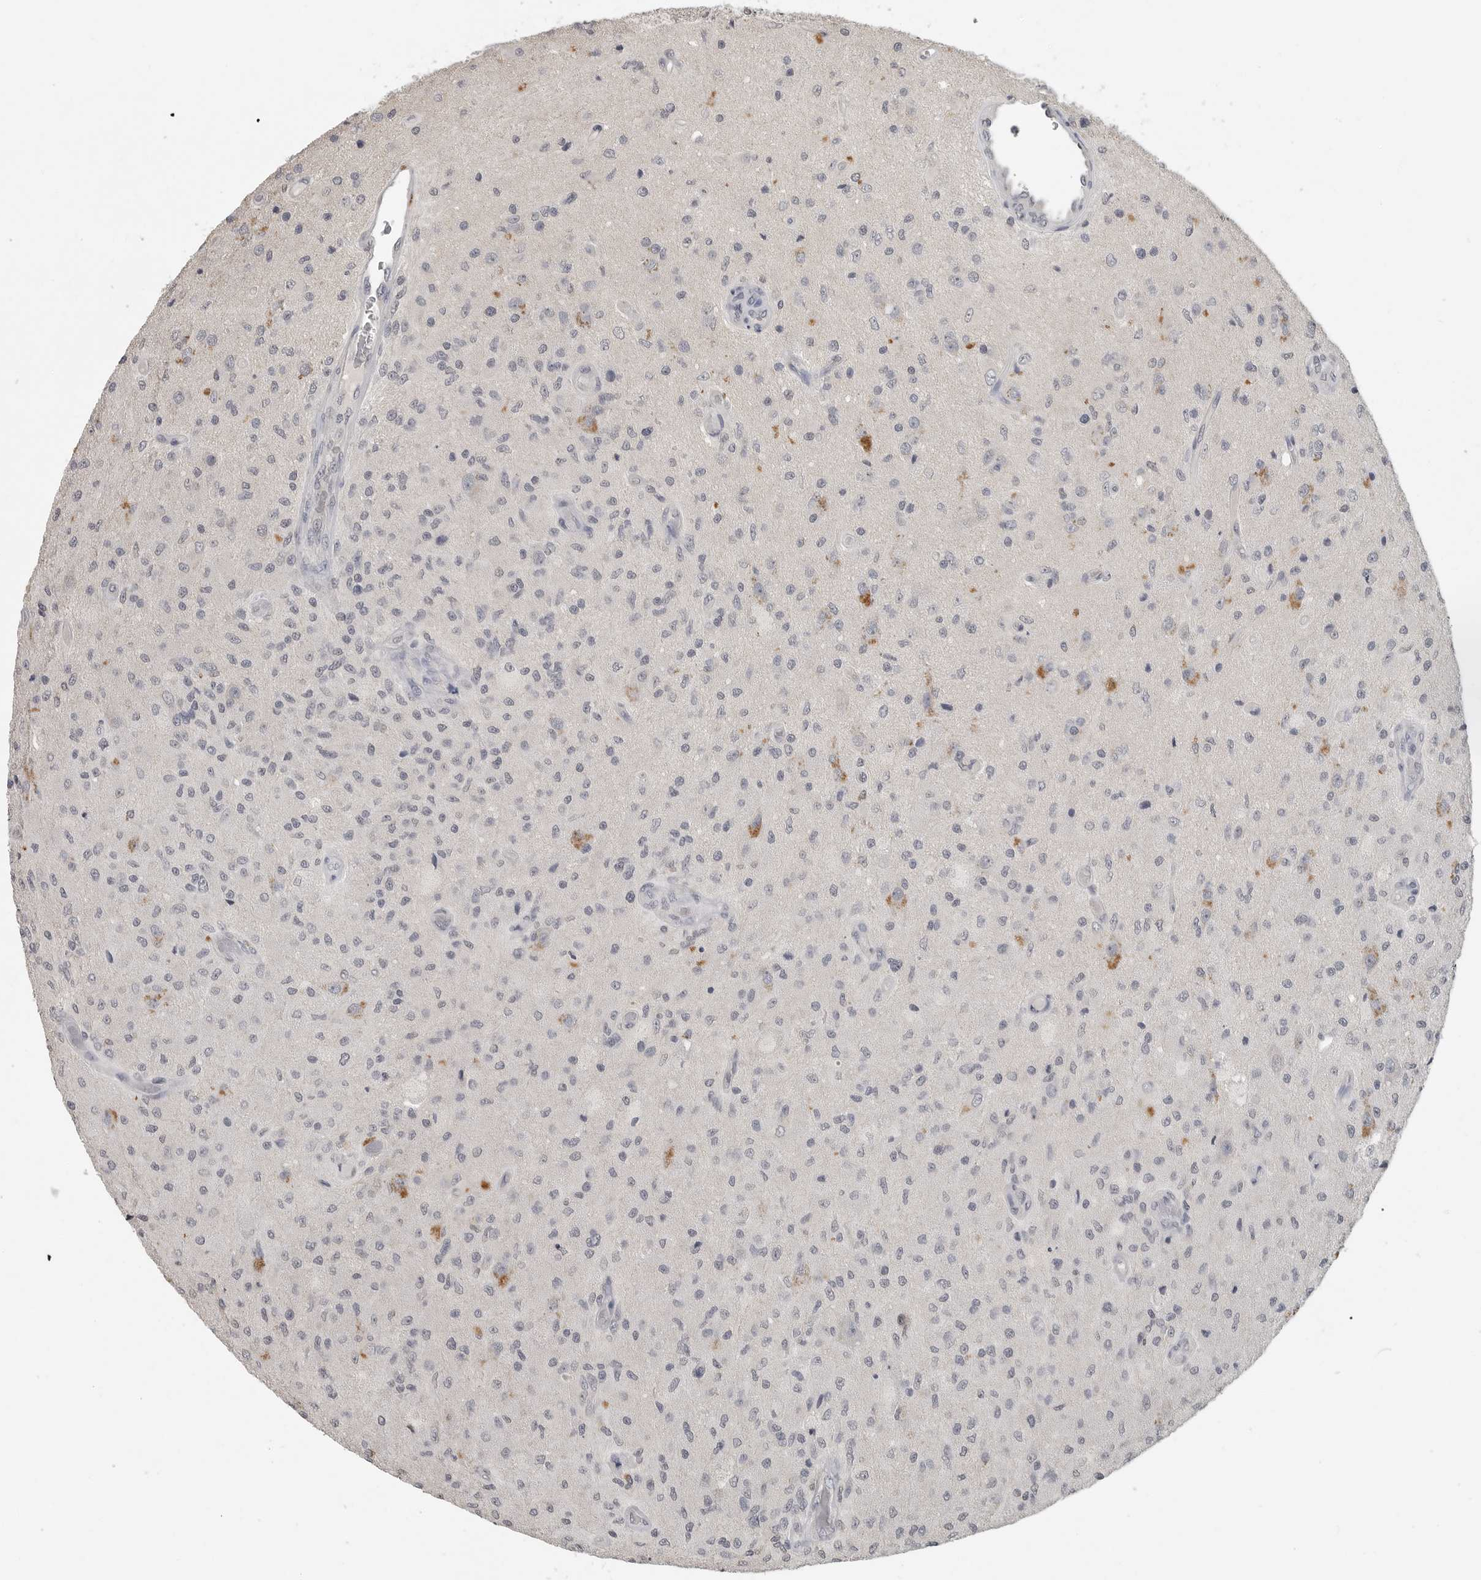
{"staining": {"intensity": "negative", "quantity": "none", "location": "none"}, "tissue": "glioma", "cell_type": "Tumor cells", "image_type": "cancer", "snomed": [{"axis": "morphology", "description": "Normal tissue, NOS"}, {"axis": "morphology", "description": "Glioma, malignant, High grade"}, {"axis": "topography", "description": "Cerebral cortex"}], "caption": "There is no significant positivity in tumor cells of malignant high-grade glioma. (IHC, brightfield microscopy, high magnification).", "gene": "FOXP3", "patient": {"sex": "male", "age": 77}}